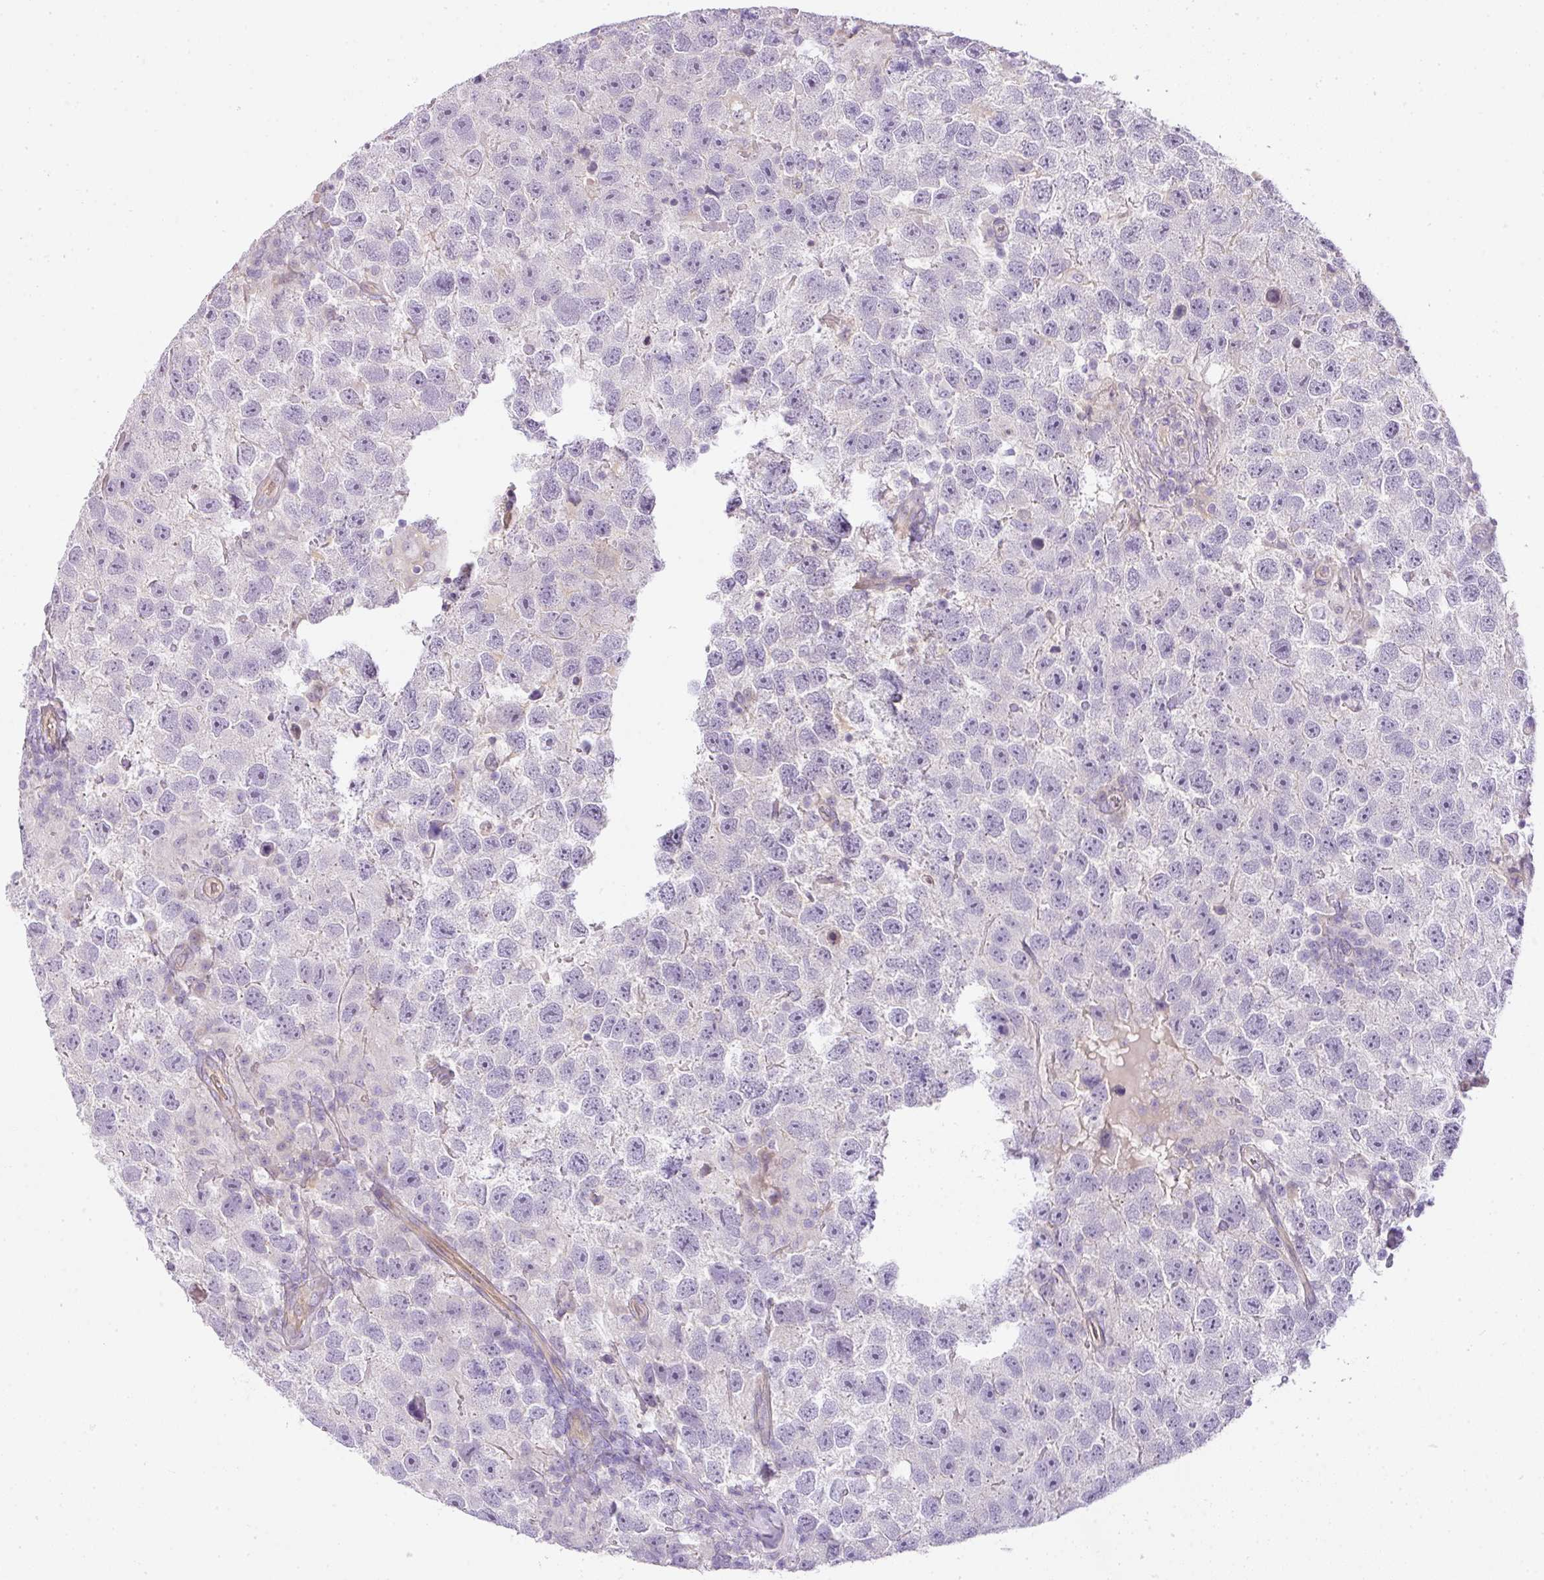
{"staining": {"intensity": "negative", "quantity": "none", "location": "none"}, "tissue": "testis cancer", "cell_type": "Tumor cells", "image_type": "cancer", "snomed": [{"axis": "morphology", "description": "Seminoma, NOS"}, {"axis": "topography", "description": "Testis"}], "caption": "This histopathology image is of testis cancer (seminoma) stained with immunohistochemistry to label a protein in brown with the nuclei are counter-stained blue. There is no staining in tumor cells. (DAB IHC visualized using brightfield microscopy, high magnification).", "gene": "RAX2", "patient": {"sex": "male", "age": 26}}